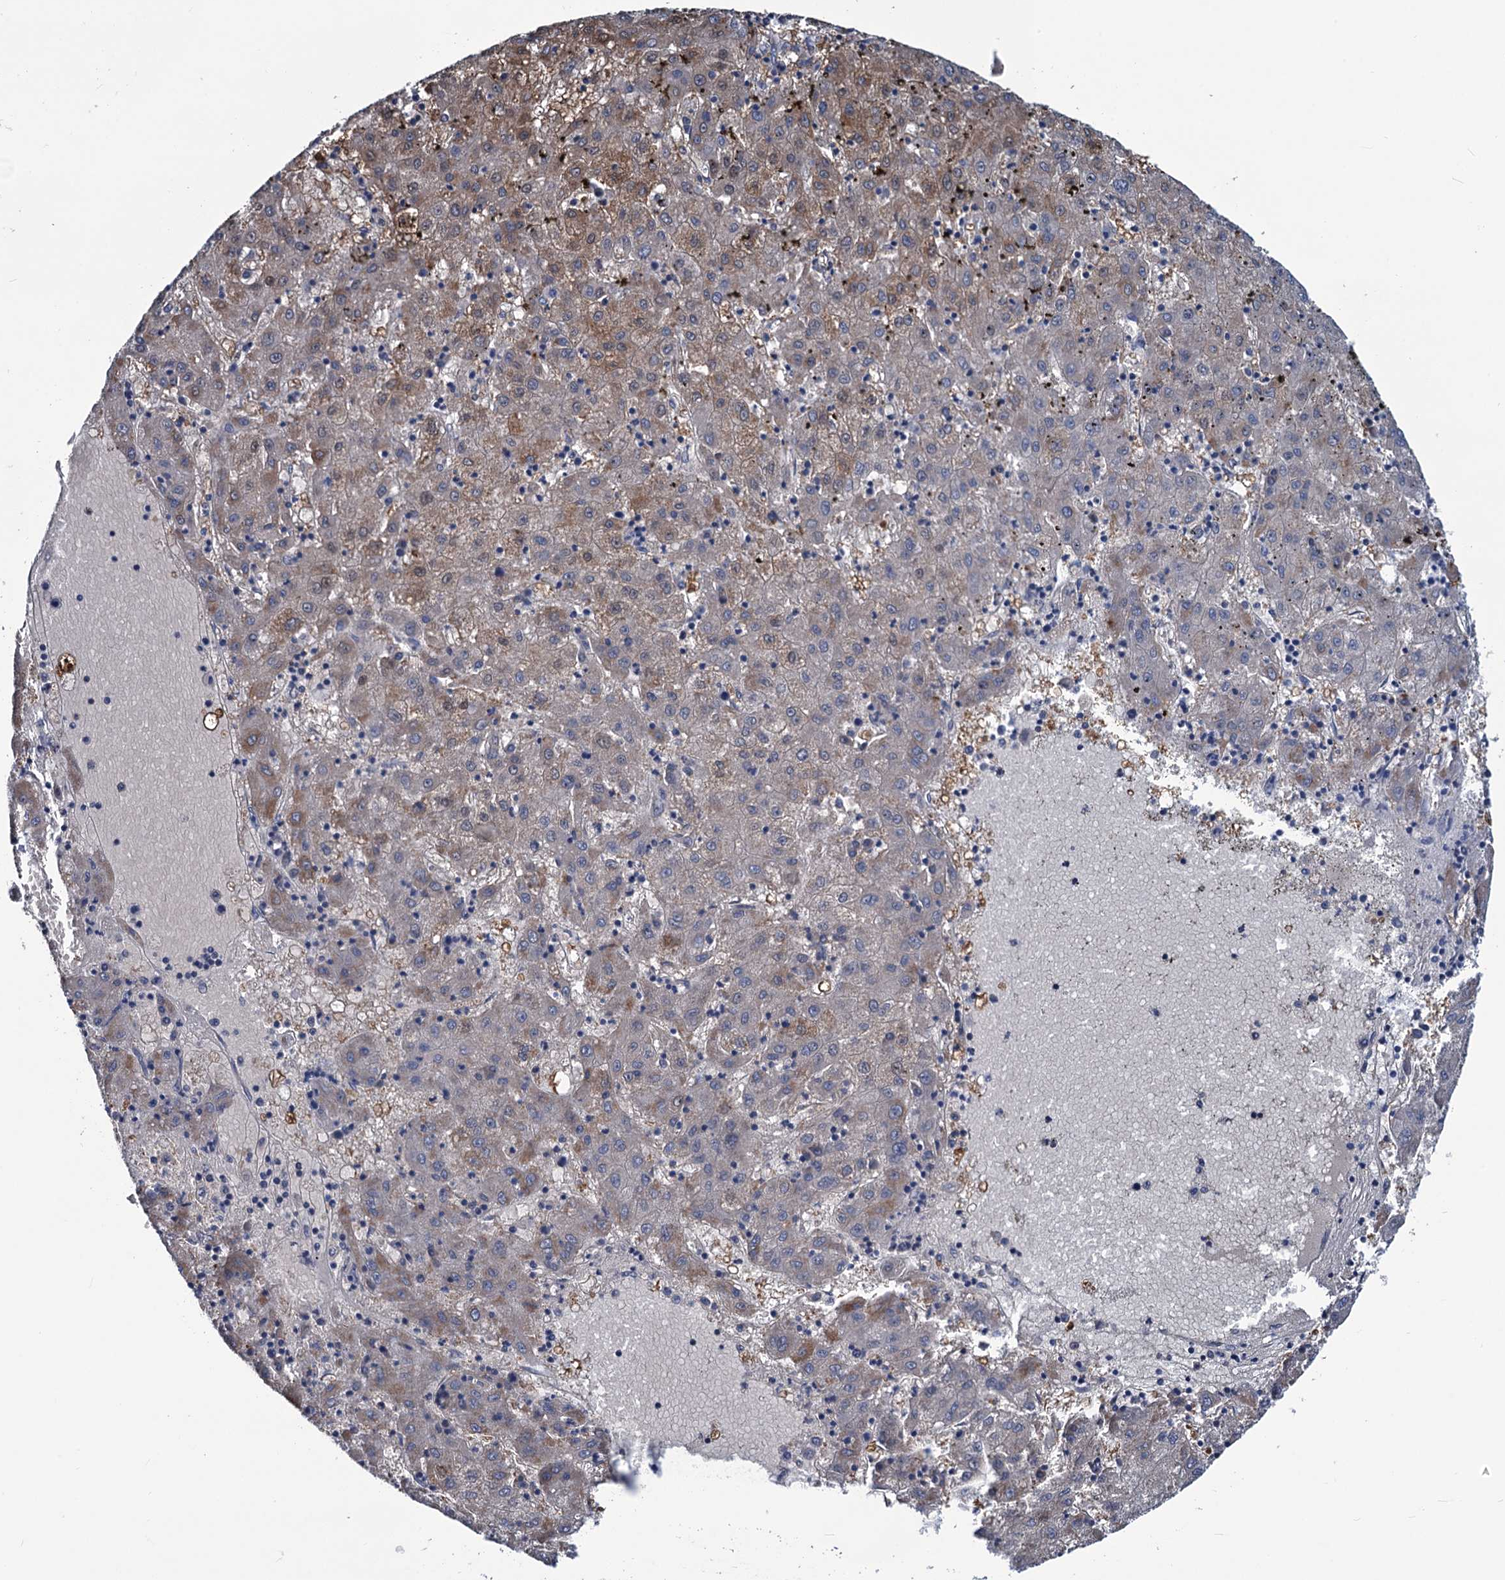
{"staining": {"intensity": "moderate", "quantity": "<25%", "location": "cytoplasmic/membranous"}, "tissue": "liver cancer", "cell_type": "Tumor cells", "image_type": "cancer", "snomed": [{"axis": "morphology", "description": "Carcinoma, Hepatocellular, NOS"}, {"axis": "topography", "description": "Liver"}], "caption": "Immunohistochemical staining of human liver cancer exhibits low levels of moderate cytoplasmic/membranous positivity in approximately <25% of tumor cells.", "gene": "RTKN2", "patient": {"sex": "male", "age": 72}}